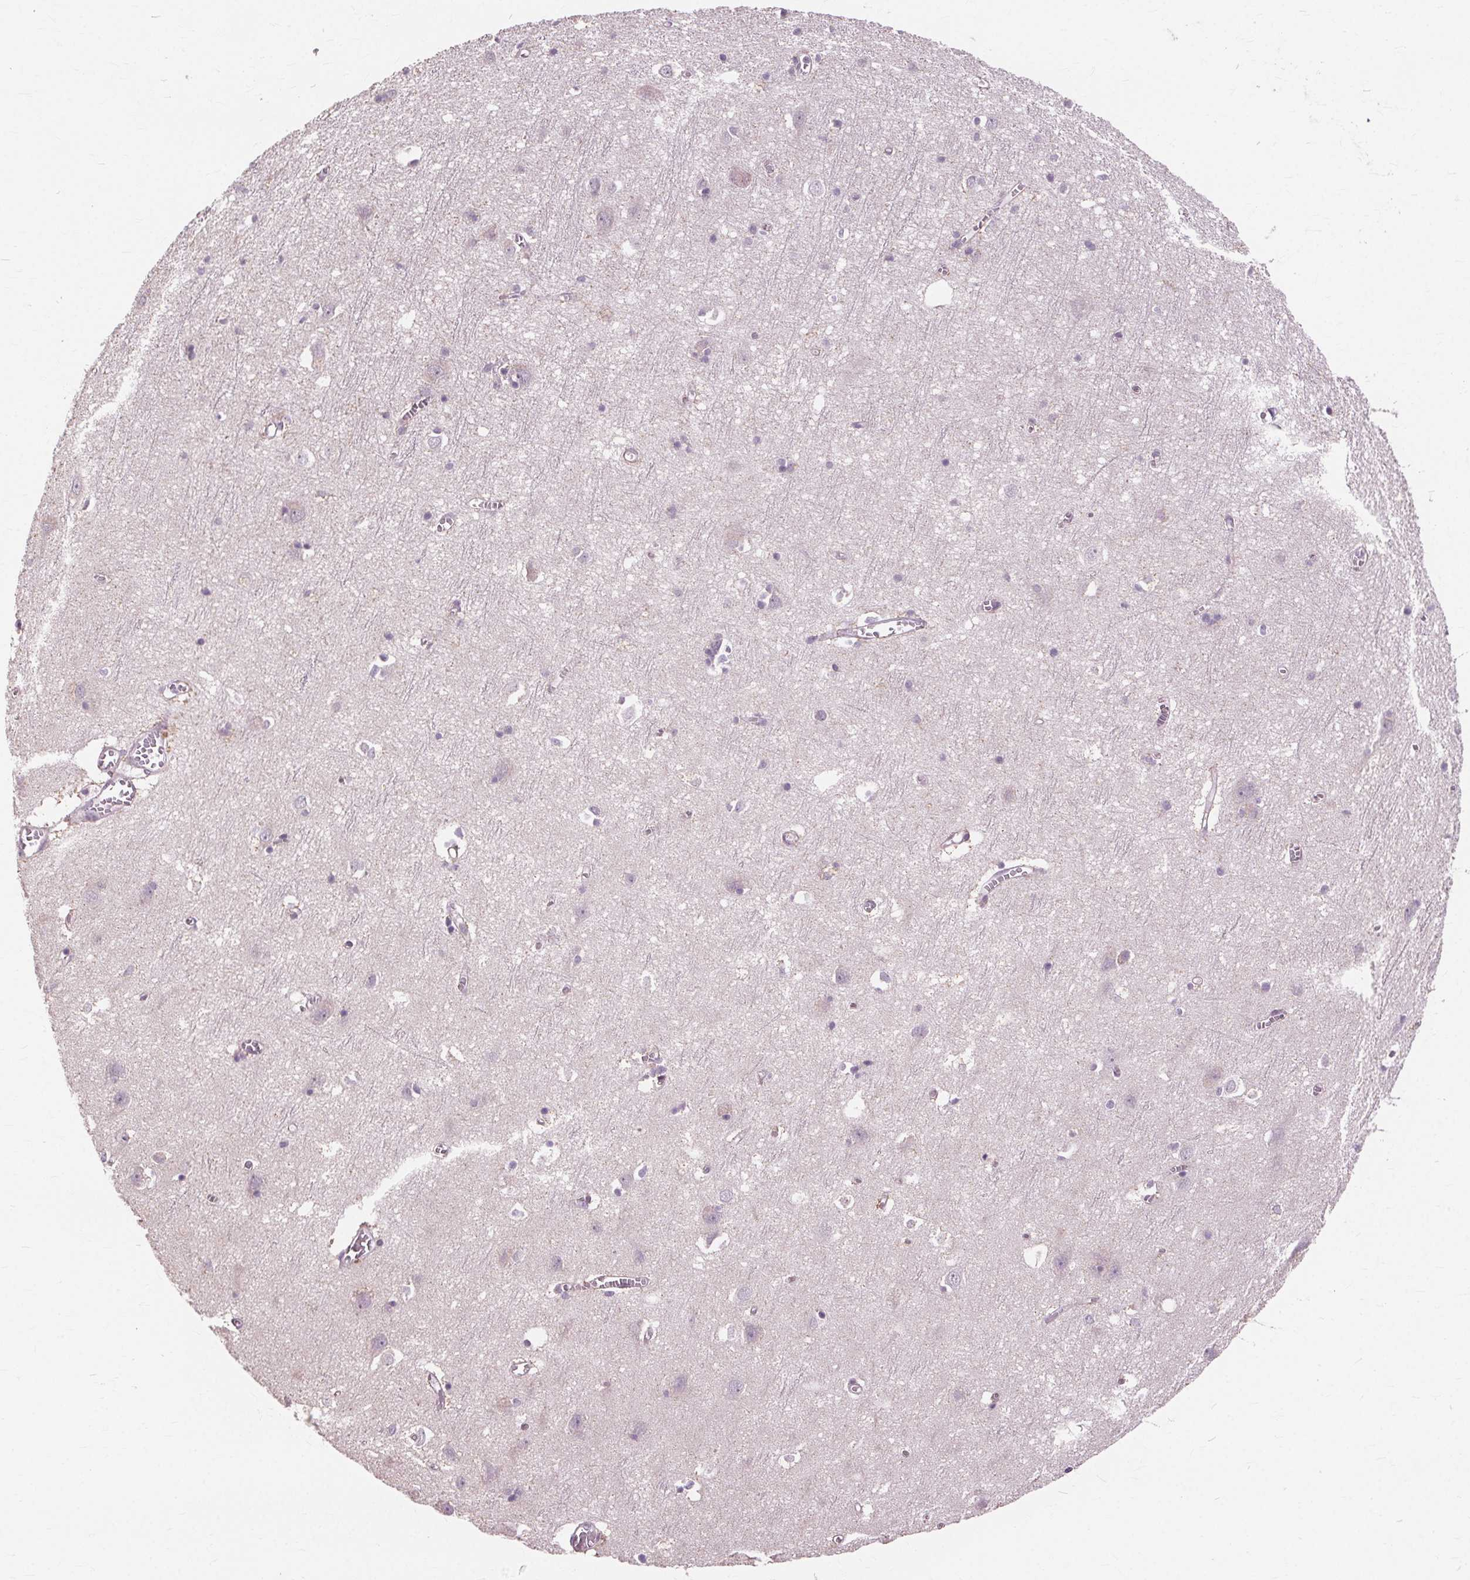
{"staining": {"intensity": "negative", "quantity": "none", "location": "none"}, "tissue": "cerebral cortex", "cell_type": "Endothelial cells", "image_type": "normal", "snomed": [{"axis": "morphology", "description": "Normal tissue, NOS"}, {"axis": "topography", "description": "Cerebral cortex"}], "caption": "A high-resolution image shows IHC staining of normal cerebral cortex, which demonstrates no significant staining in endothelial cells.", "gene": "SIGLEC6", "patient": {"sex": "male", "age": 70}}